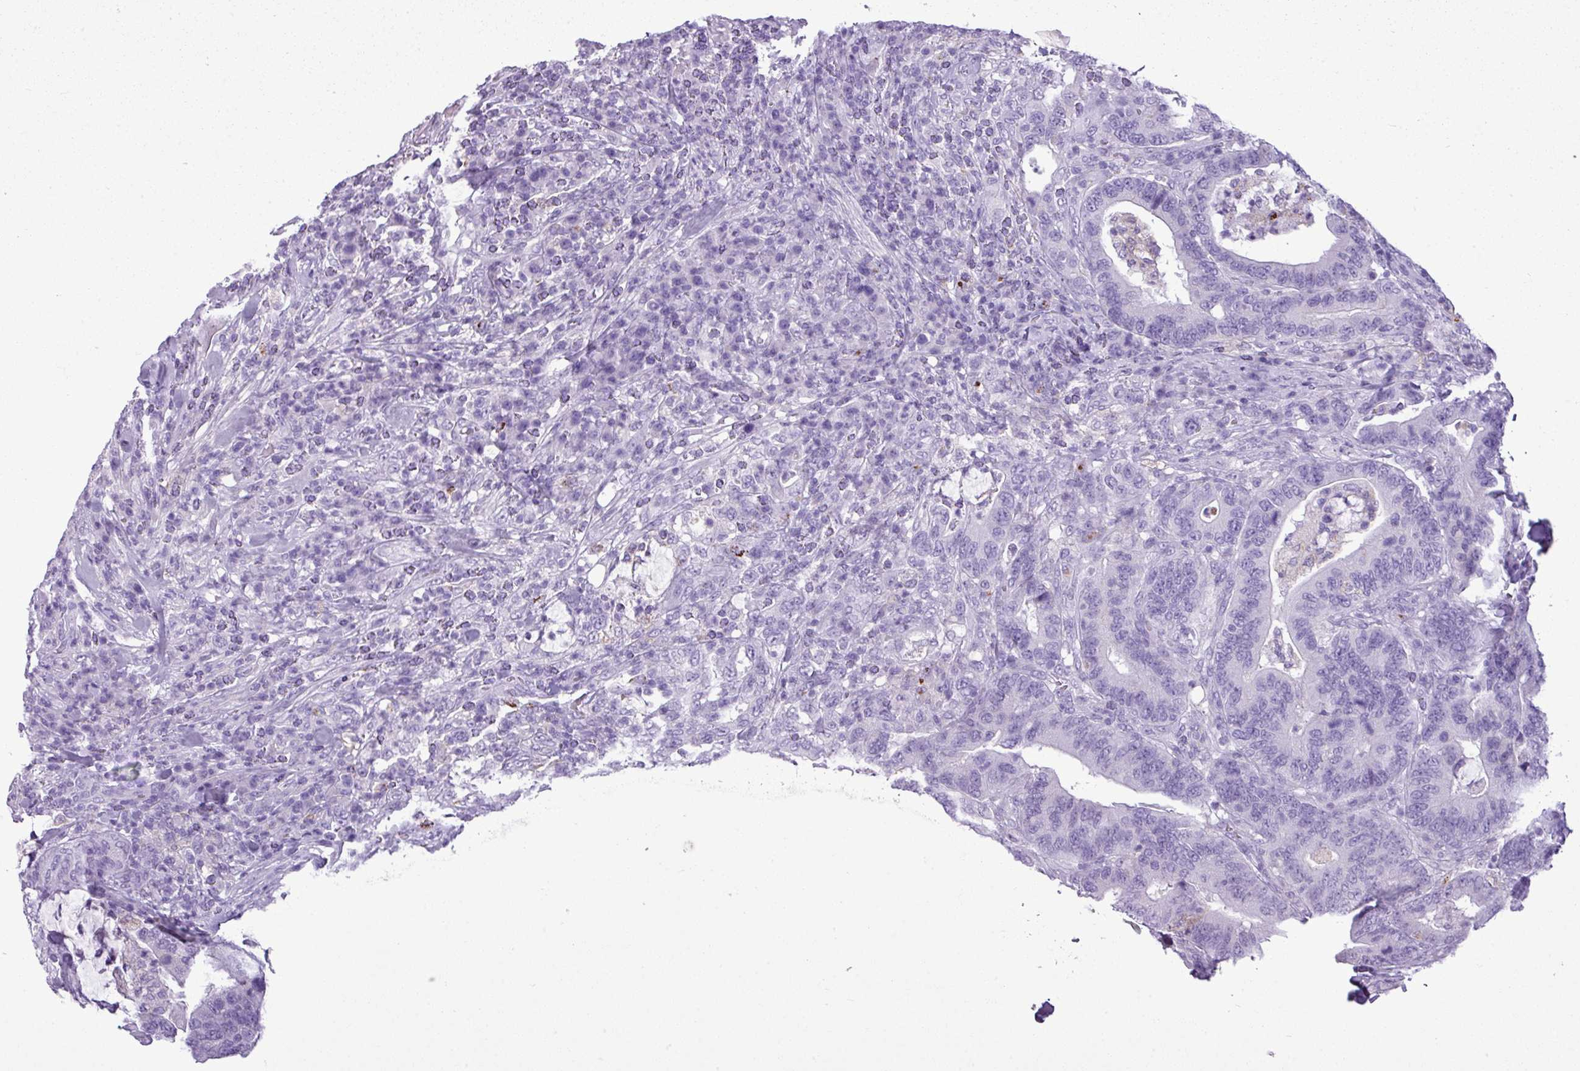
{"staining": {"intensity": "negative", "quantity": "none", "location": "none"}, "tissue": "colorectal cancer", "cell_type": "Tumor cells", "image_type": "cancer", "snomed": [{"axis": "morphology", "description": "Adenocarcinoma, NOS"}, {"axis": "topography", "description": "Colon"}], "caption": "The immunohistochemistry (IHC) image has no significant staining in tumor cells of adenocarcinoma (colorectal) tissue.", "gene": "RBMXL2", "patient": {"sex": "female", "age": 66}}